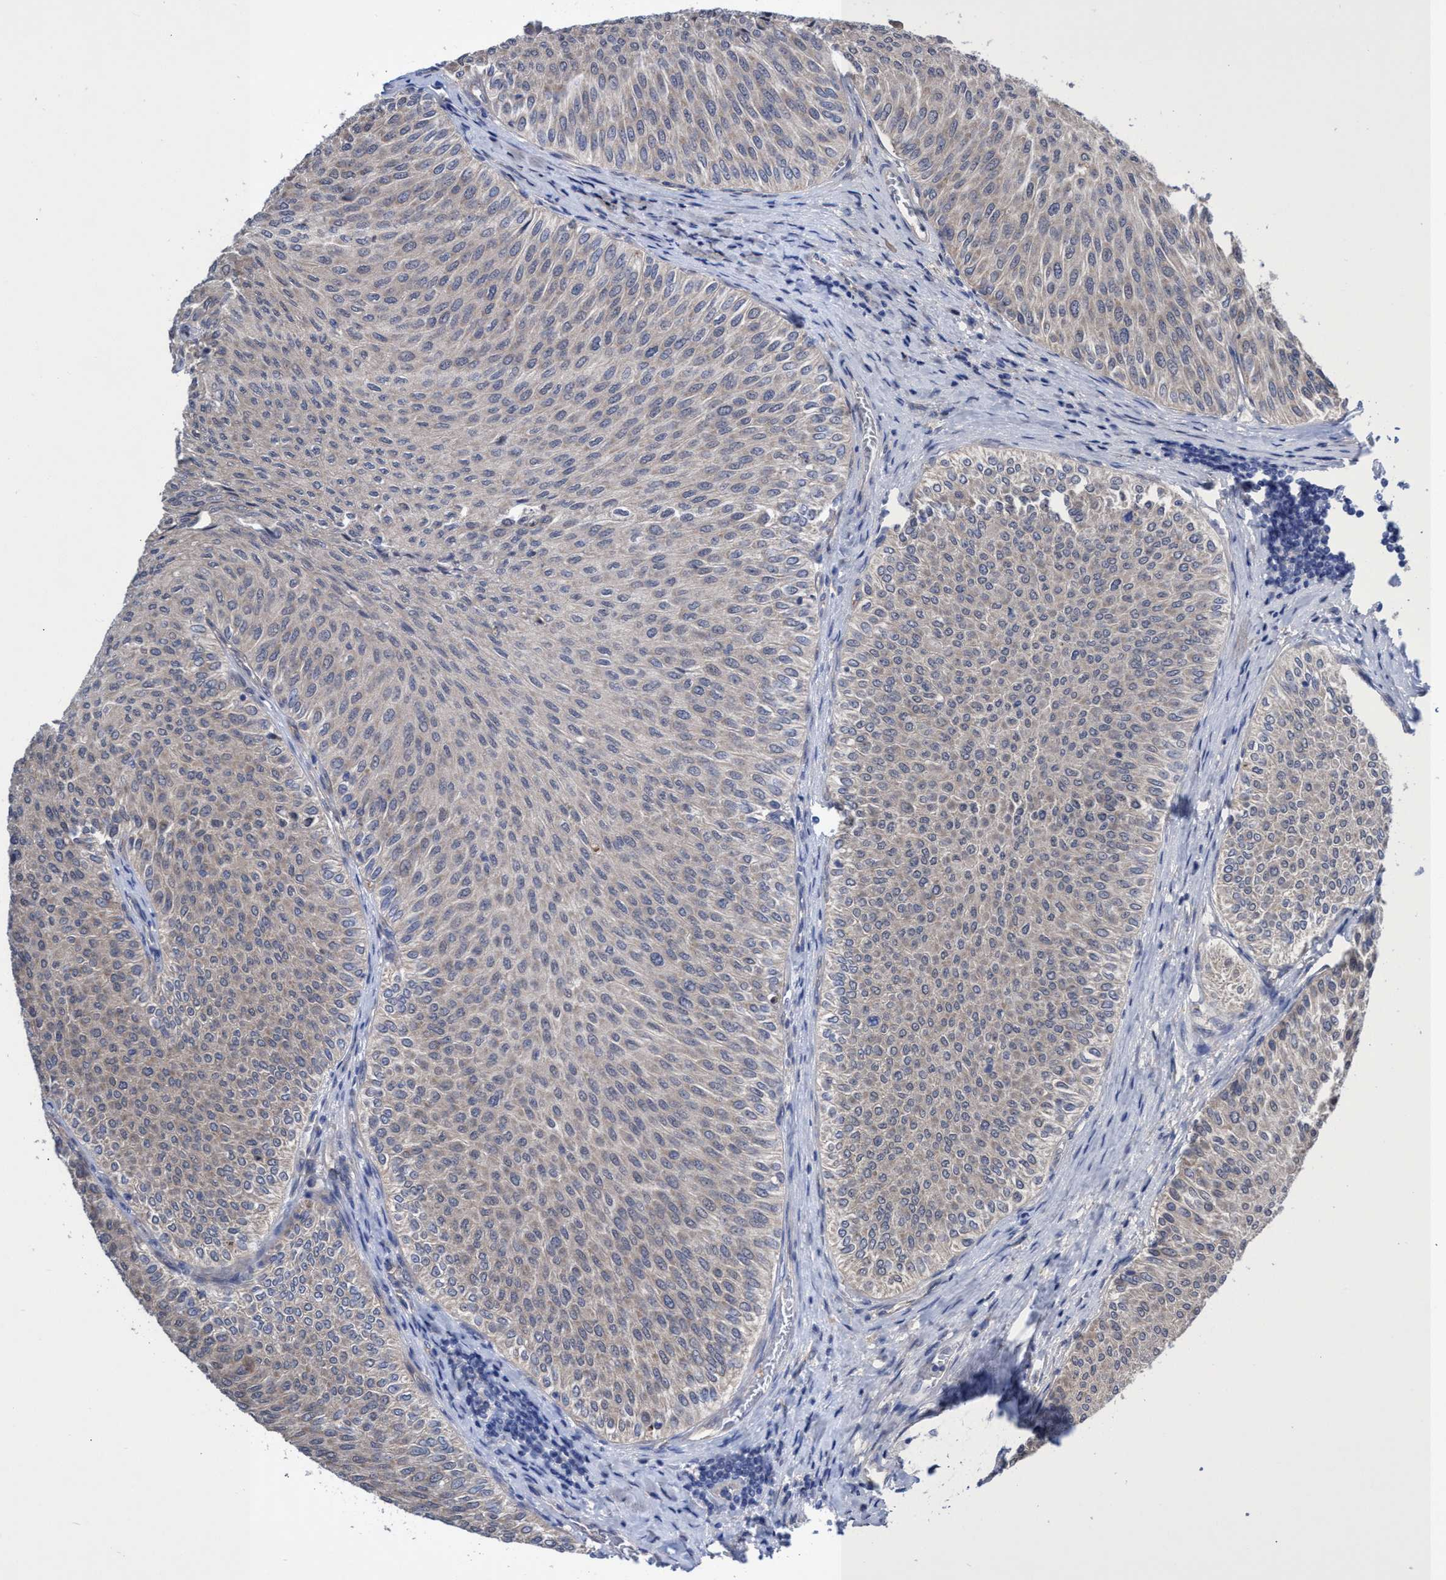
{"staining": {"intensity": "negative", "quantity": "none", "location": "none"}, "tissue": "urothelial cancer", "cell_type": "Tumor cells", "image_type": "cancer", "snomed": [{"axis": "morphology", "description": "Urothelial carcinoma, Low grade"}, {"axis": "topography", "description": "Urinary bladder"}], "caption": "Histopathology image shows no significant protein staining in tumor cells of urothelial cancer.", "gene": "SVEP1", "patient": {"sex": "male", "age": 78}}